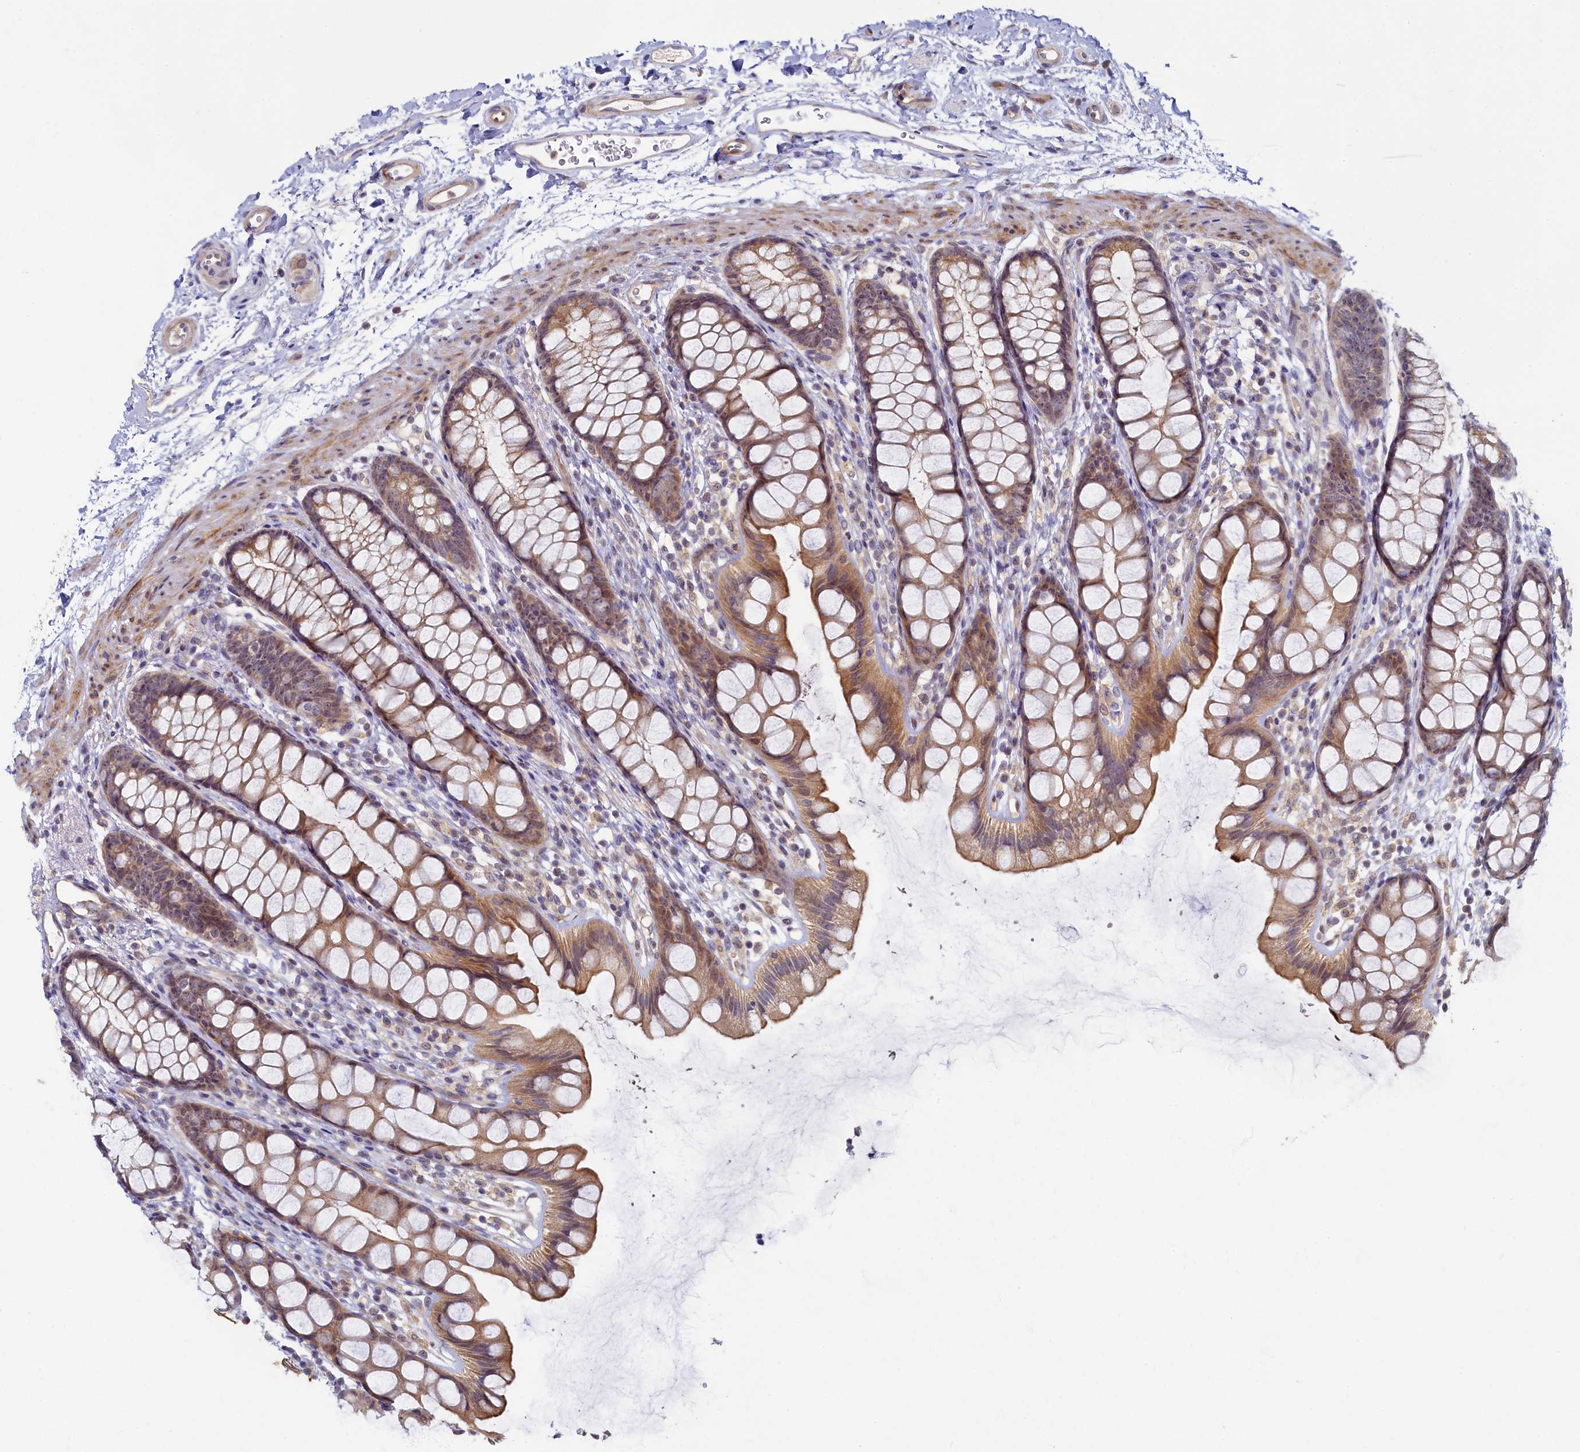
{"staining": {"intensity": "moderate", "quantity": ">75%", "location": "cytoplasmic/membranous"}, "tissue": "rectum", "cell_type": "Glandular cells", "image_type": "normal", "snomed": [{"axis": "morphology", "description": "Normal tissue, NOS"}, {"axis": "topography", "description": "Rectum"}], "caption": "Glandular cells exhibit medium levels of moderate cytoplasmic/membranous expression in approximately >75% of cells in unremarkable rectum. Nuclei are stained in blue.", "gene": "CEP20", "patient": {"sex": "female", "age": 65}}